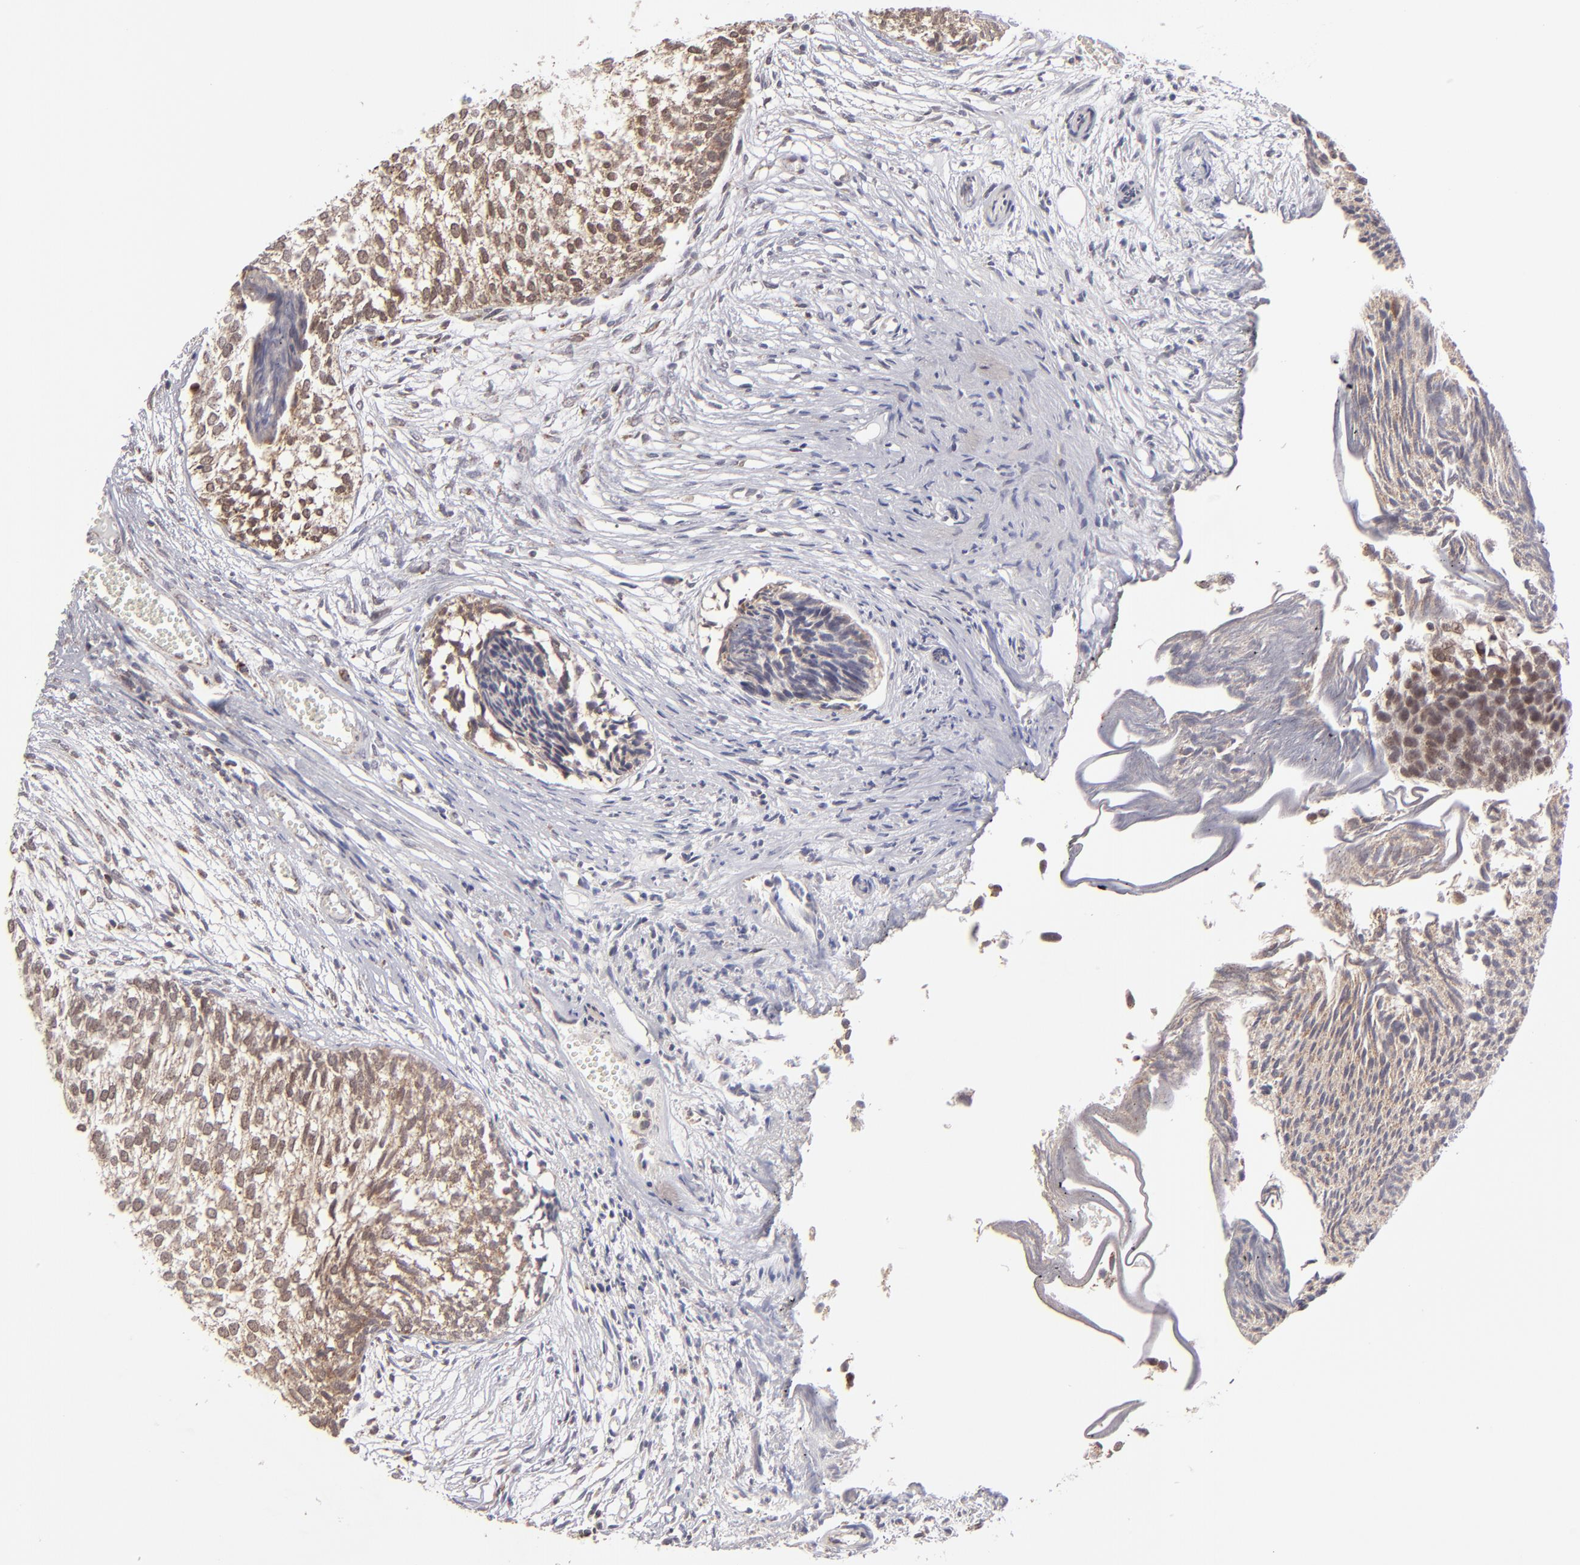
{"staining": {"intensity": "weak", "quantity": ">75%", "location": "cytoplasmic/membranous,nuclear"}, "tissue": "urothelial cancer", "cell_type": "Tumor cells", "image_type": "cancer", "snomed": [{"axis": "morphology", "description": "Urothelial carcinoma, Low grade"}, {"axis": "topography", "description": "Urinary bladder"}], "caption": "Urothelial cancer stained for a protein exhibits weak cytoplasmic/membranous and nuclear positivity in tumor cells.", "gene": "SLC15A1", "patient": {"sex": "male", "age": 84}}